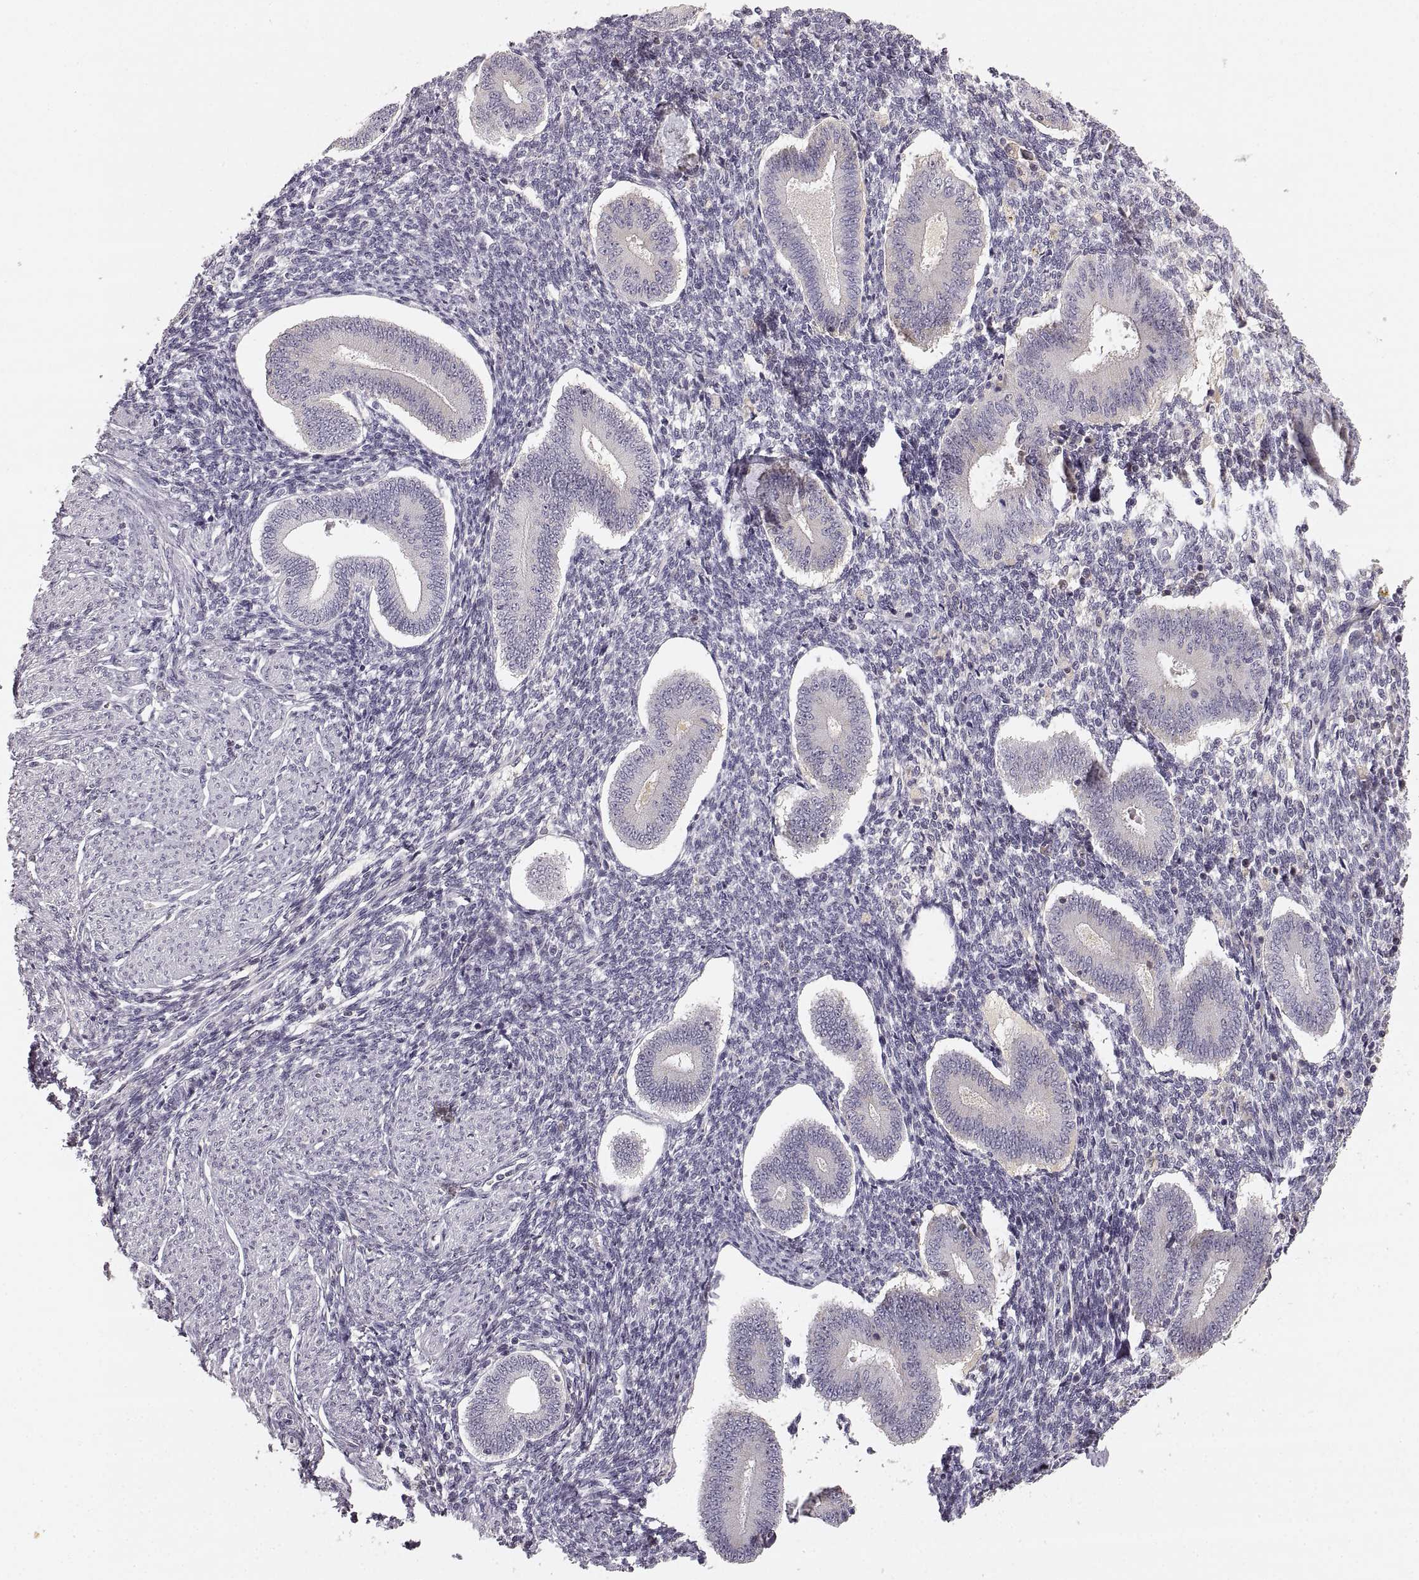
{"staining": {"intensity": "negative", "quantity": "none", "location": "none"}, "tissue": "endometrium", "cell_type": "Cells in endometrial stroma", "image_type": "normal", "snomed": [{"axis": "morphology", "description": "Normal tissue, NOS"}, {"axis": "topography", "description": "Endometrium"}], "caption": "Human endometrium stained for a protein using immunohistochemistry shows no expression in cells in endometrial stroma.", "gene": "RUNDC3A", "patient": {"sex": "female", "age": 40}}